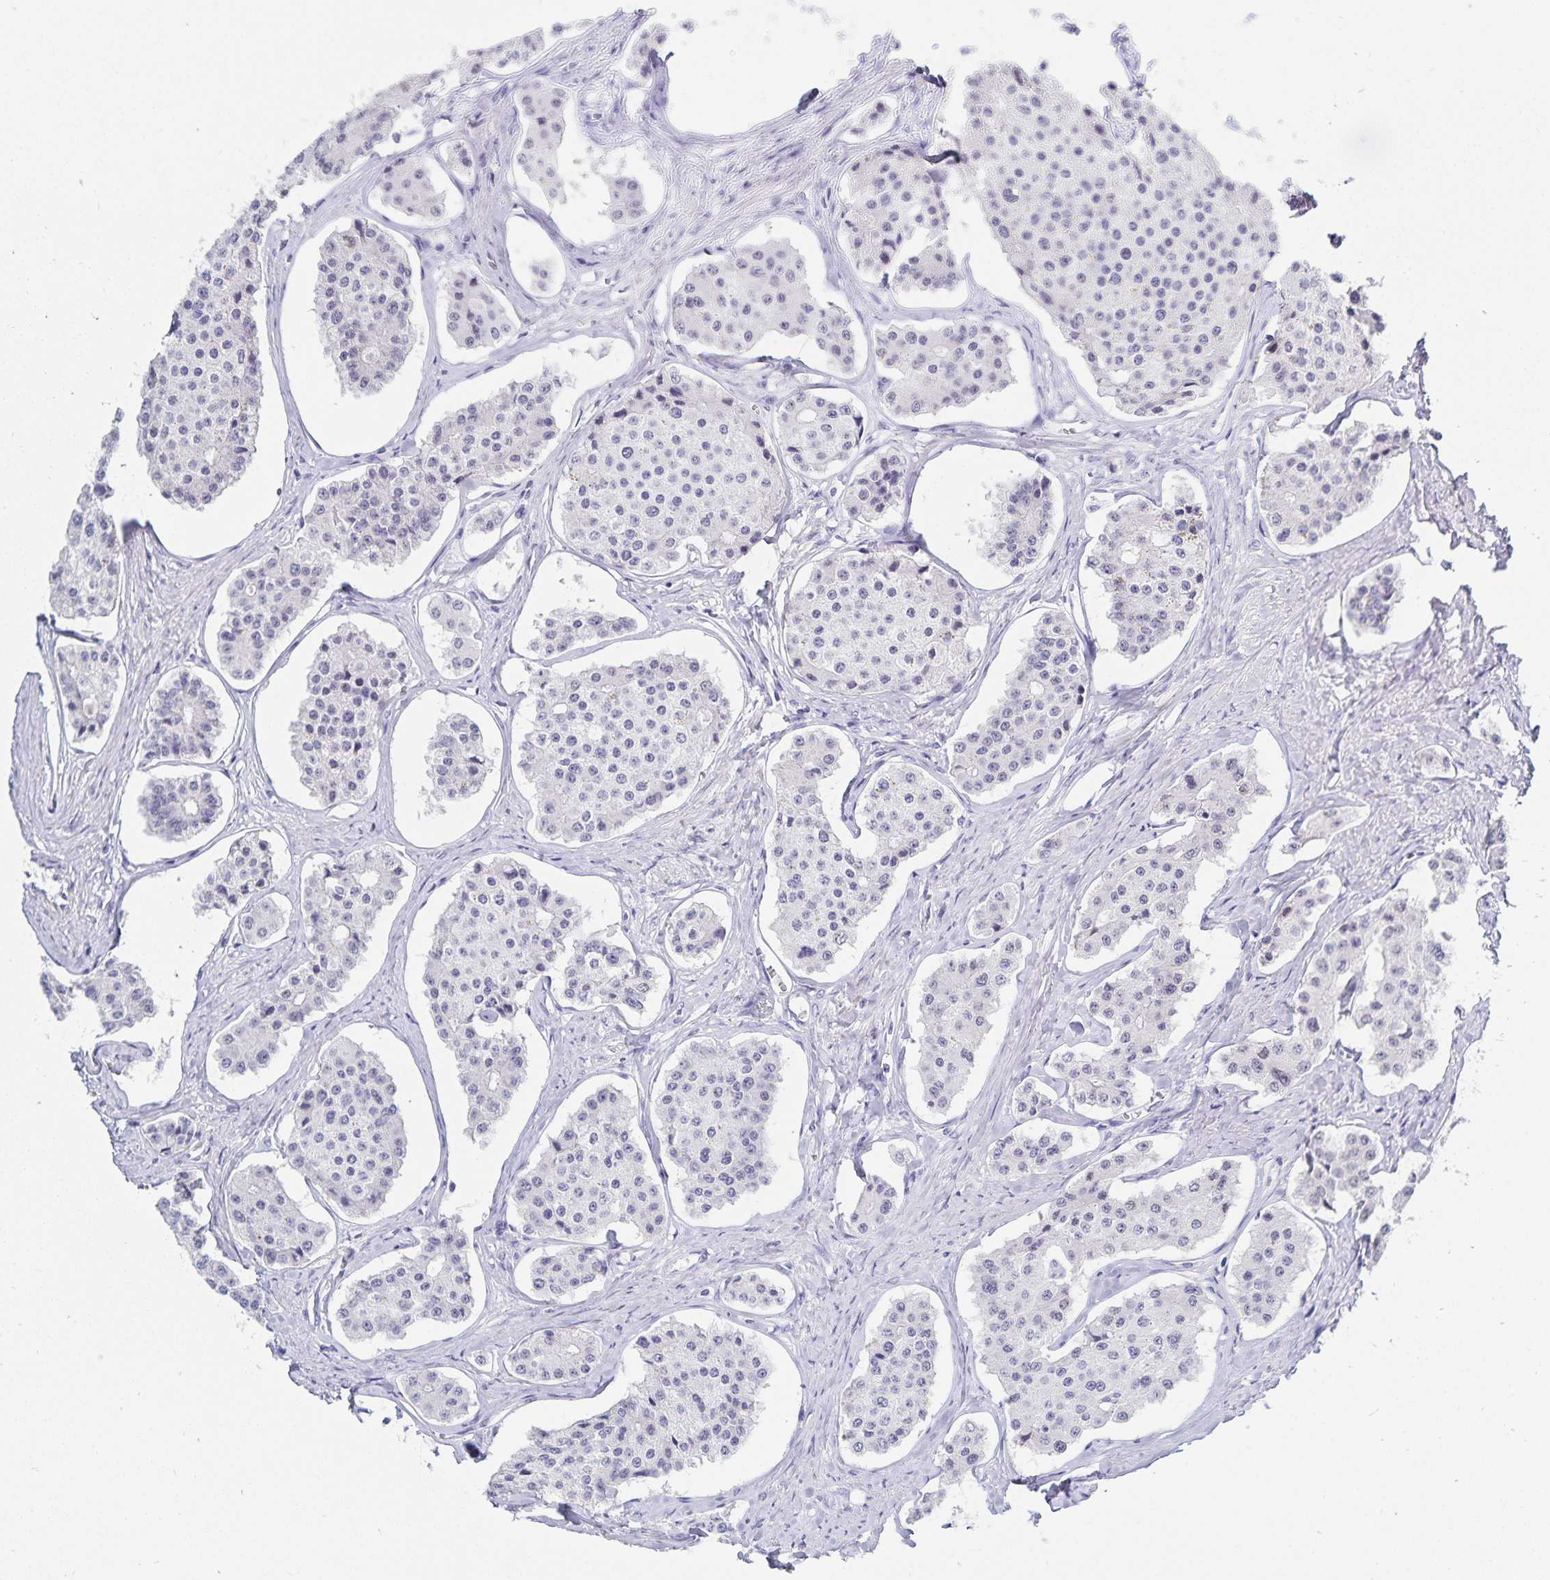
{"staining": {"intensity": "negative", "quantity": "none", "location": "none"}, "tissue": "carcinoid", "cell_type": "Tumor cells", "image_type": "cancer", "snomed": [{"axis": "morphology", "description": "Carcinoid, malignant, NOS"}, {"axis": "topography", "description": "Small intestine"}], "caption": "Tumor cells are negative for protein expression in human malignant carcinoid. The staining was performed using DAB (3,3'-diaminobenzidine) to visualize the protein expression in brown, while the nuclei were stained in blue with hematoxylin (Magnification: 20x).", "gene": "HMGB3", "patient": {"sex": "female", "age": 65}}